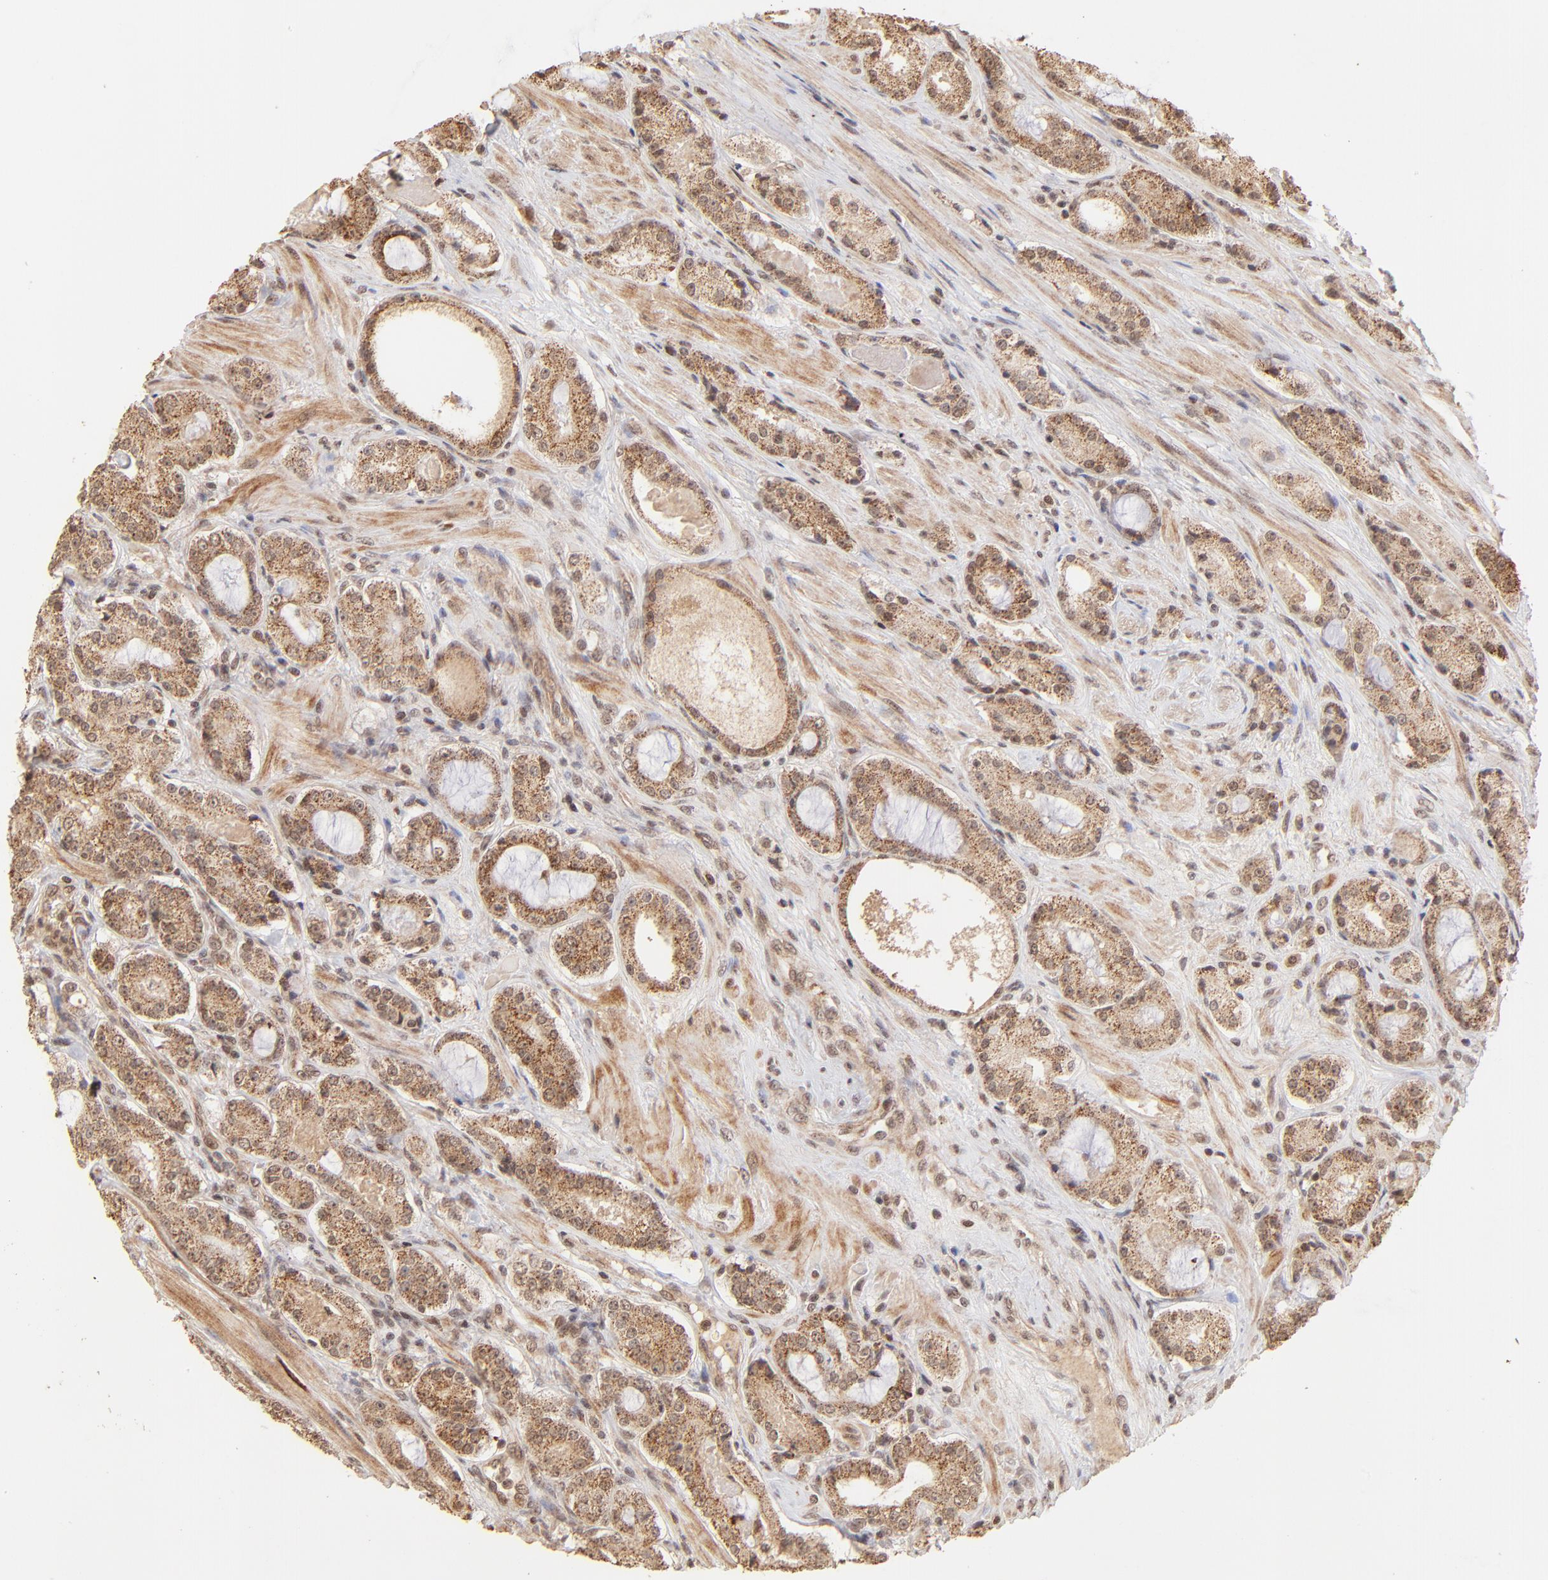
{"staining": {"intensity": "moderate", "quantity": ">75%", "location": "cytoplasmic/membranous"}, "tissue": "prostate cancer", "cell_type": "Tumor cells", "image_type": "cancer", "snomed": [{"axis": "morphology", "description": "Adenocarcinoma, High grade"}, {"axis": "topography", "description": "Prostate"}], "caption": "Tumor cells reveal medium levels of moderate cytoplasmic/membranous staining in about >75% of cells in prostate cancer.", "gene": "MED15", "patient": {"sex": "male", "age": 72}}